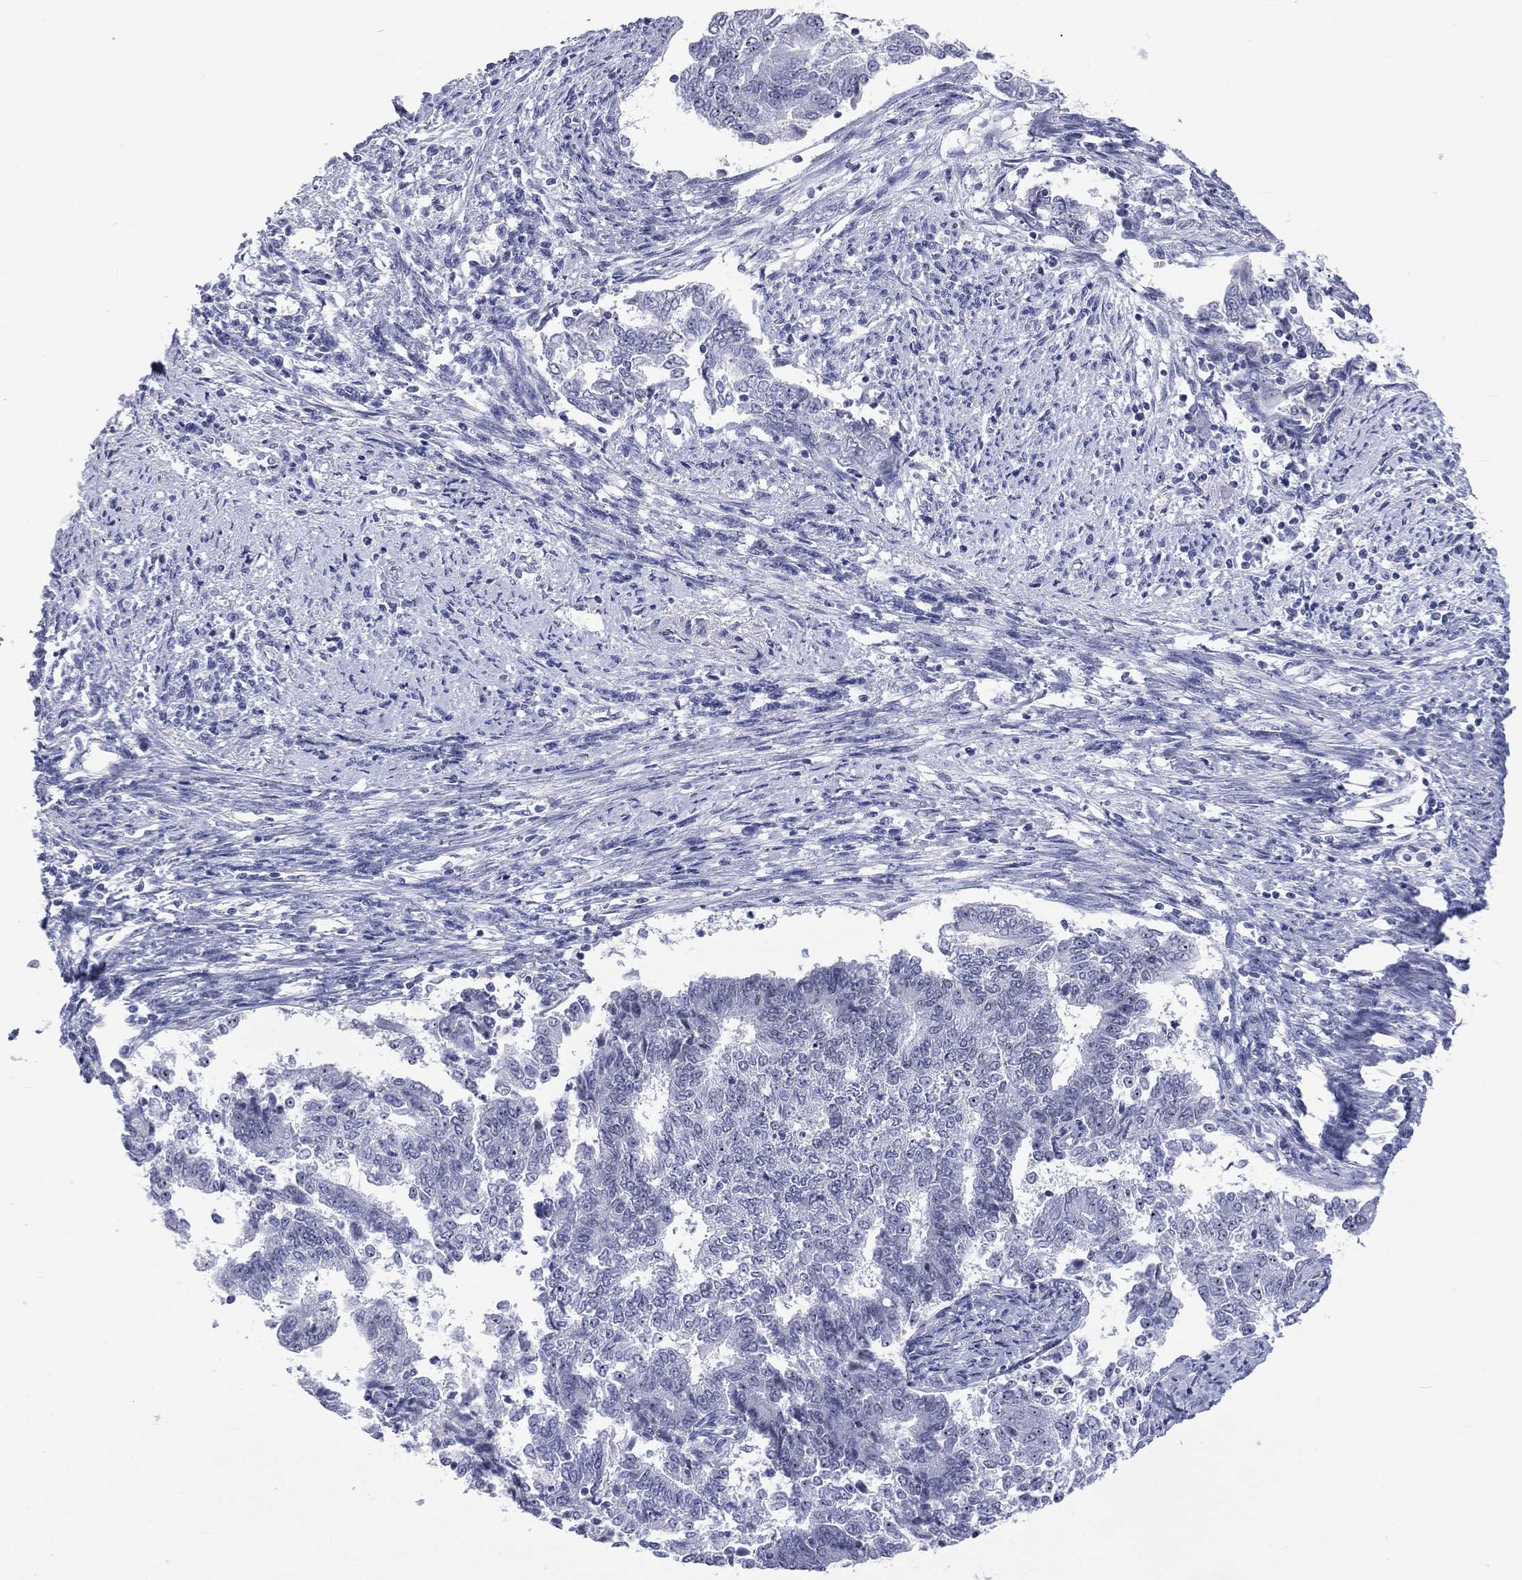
{"staining": {"intensity": "negative", "quantity": "none", "location": "none"}, "tissue": "endometrial cancer", "cell_type": "Tumor cells", "image_type": "cancer", "snomed": [{"axis": "morphology", "description": "Adenocarcinoma, NOS"}, {"axis": "topography", "description": "Endometrium"}], "caption": "There is no significant expression in tumor cells of adenocarcinoma (endometrial).", "gene": "SSX1", "patient": {"sex": "female", "age": 65}}